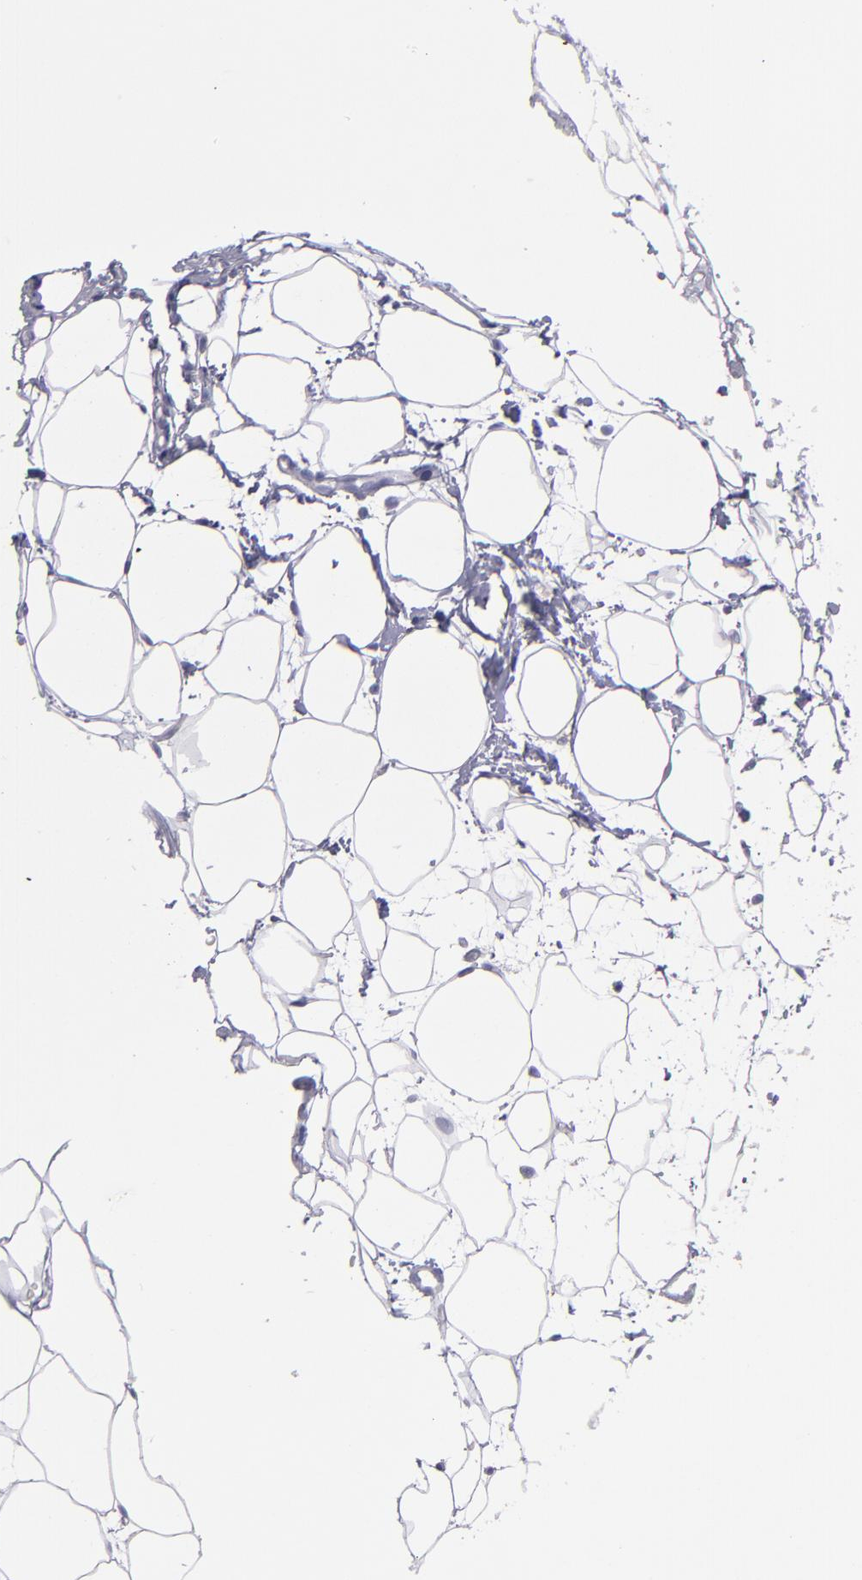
{"staining": {"intensity": "negative", "quantity": "none", "location": "none"}, "tissue": "adipose tissue", "cell_type": "Adipocytes", "image_type": "normal", "snomed": [{"axis": "morphology", "description": "Normal tissue, NOS"}, {"axis": "topography", "description": "Breast"}], "caption": "Protein analysis of unremarkable adipose tissue displays no significant staining in adipocytes. The staining was performed using DAB to visualize the protein expression in brown, while the nuclei were stained in blue with hematoxylin (Magnification: 20x).", "gene": "MB", "patient": {"sex": "female", "age": 22}}